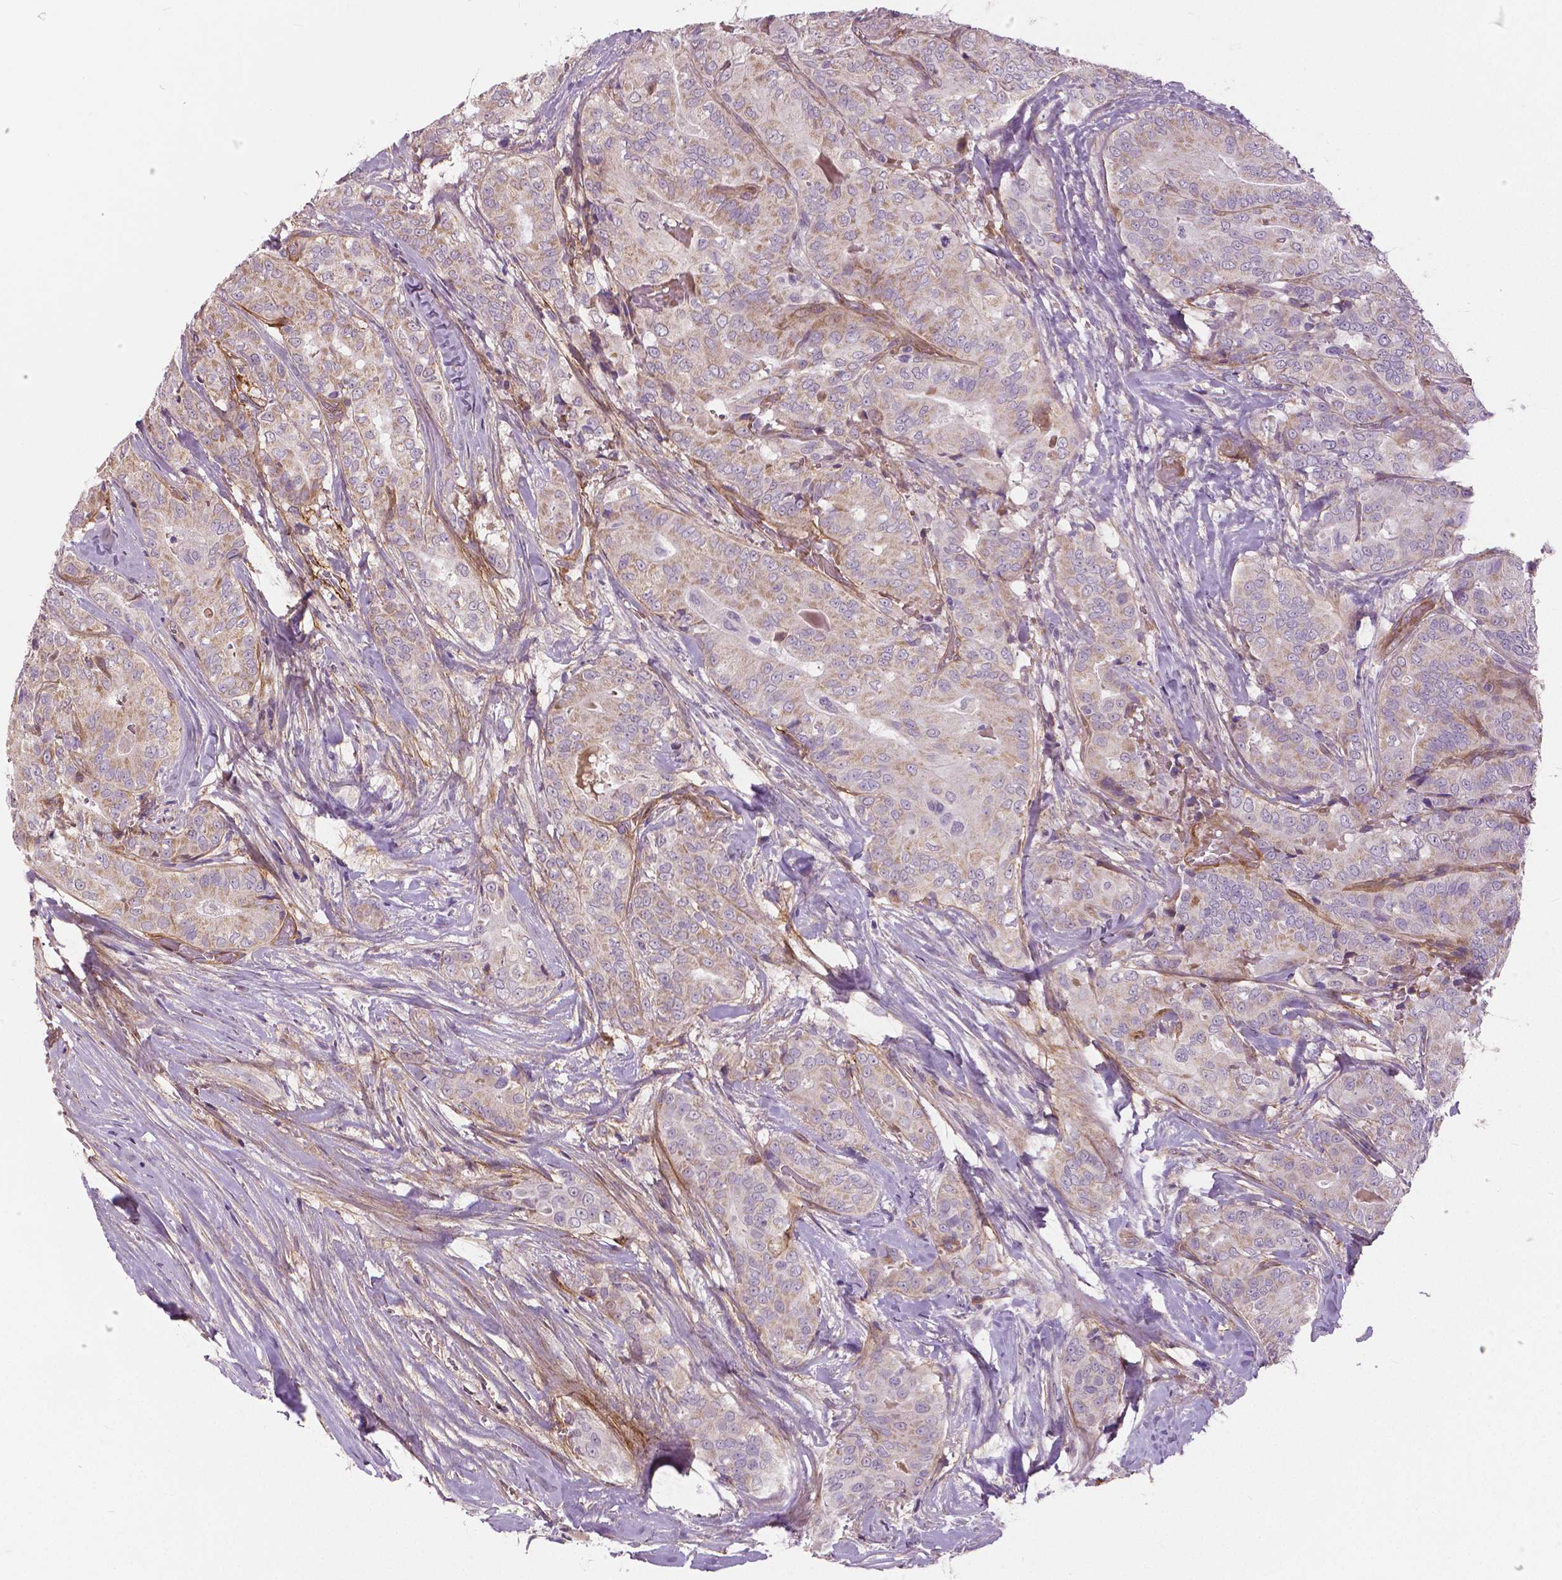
{"staining": {"intensity": "weak", "quantity": "25%-75%", "location": "cytoplasmic/membranous"}, "tissue": "thyroid cancer", "cell_type": "Tumor cells", "image_type": "cancer", "snomed": [{"axis": "morphology", "description": "Papillary adenocarcinoma, NOS"}, {"axis": "topography", "description": "Thyroid gland"}], "caption": "Thyroid cancer (papillary adenocarcinoma) stained with DAB (3,3'-diaminobenzidine) immunohistochemistry shows low levels of weak cytoplasmic/membranous staining in approximately 25%-75% of tumor cells. The staining is performed using DAB brown chromogen to label protein expression. The nuclei are counter-stained blue using hematoxylin.", "gene": "FLT1", "patient": {"sex": "male", "age": 61}}